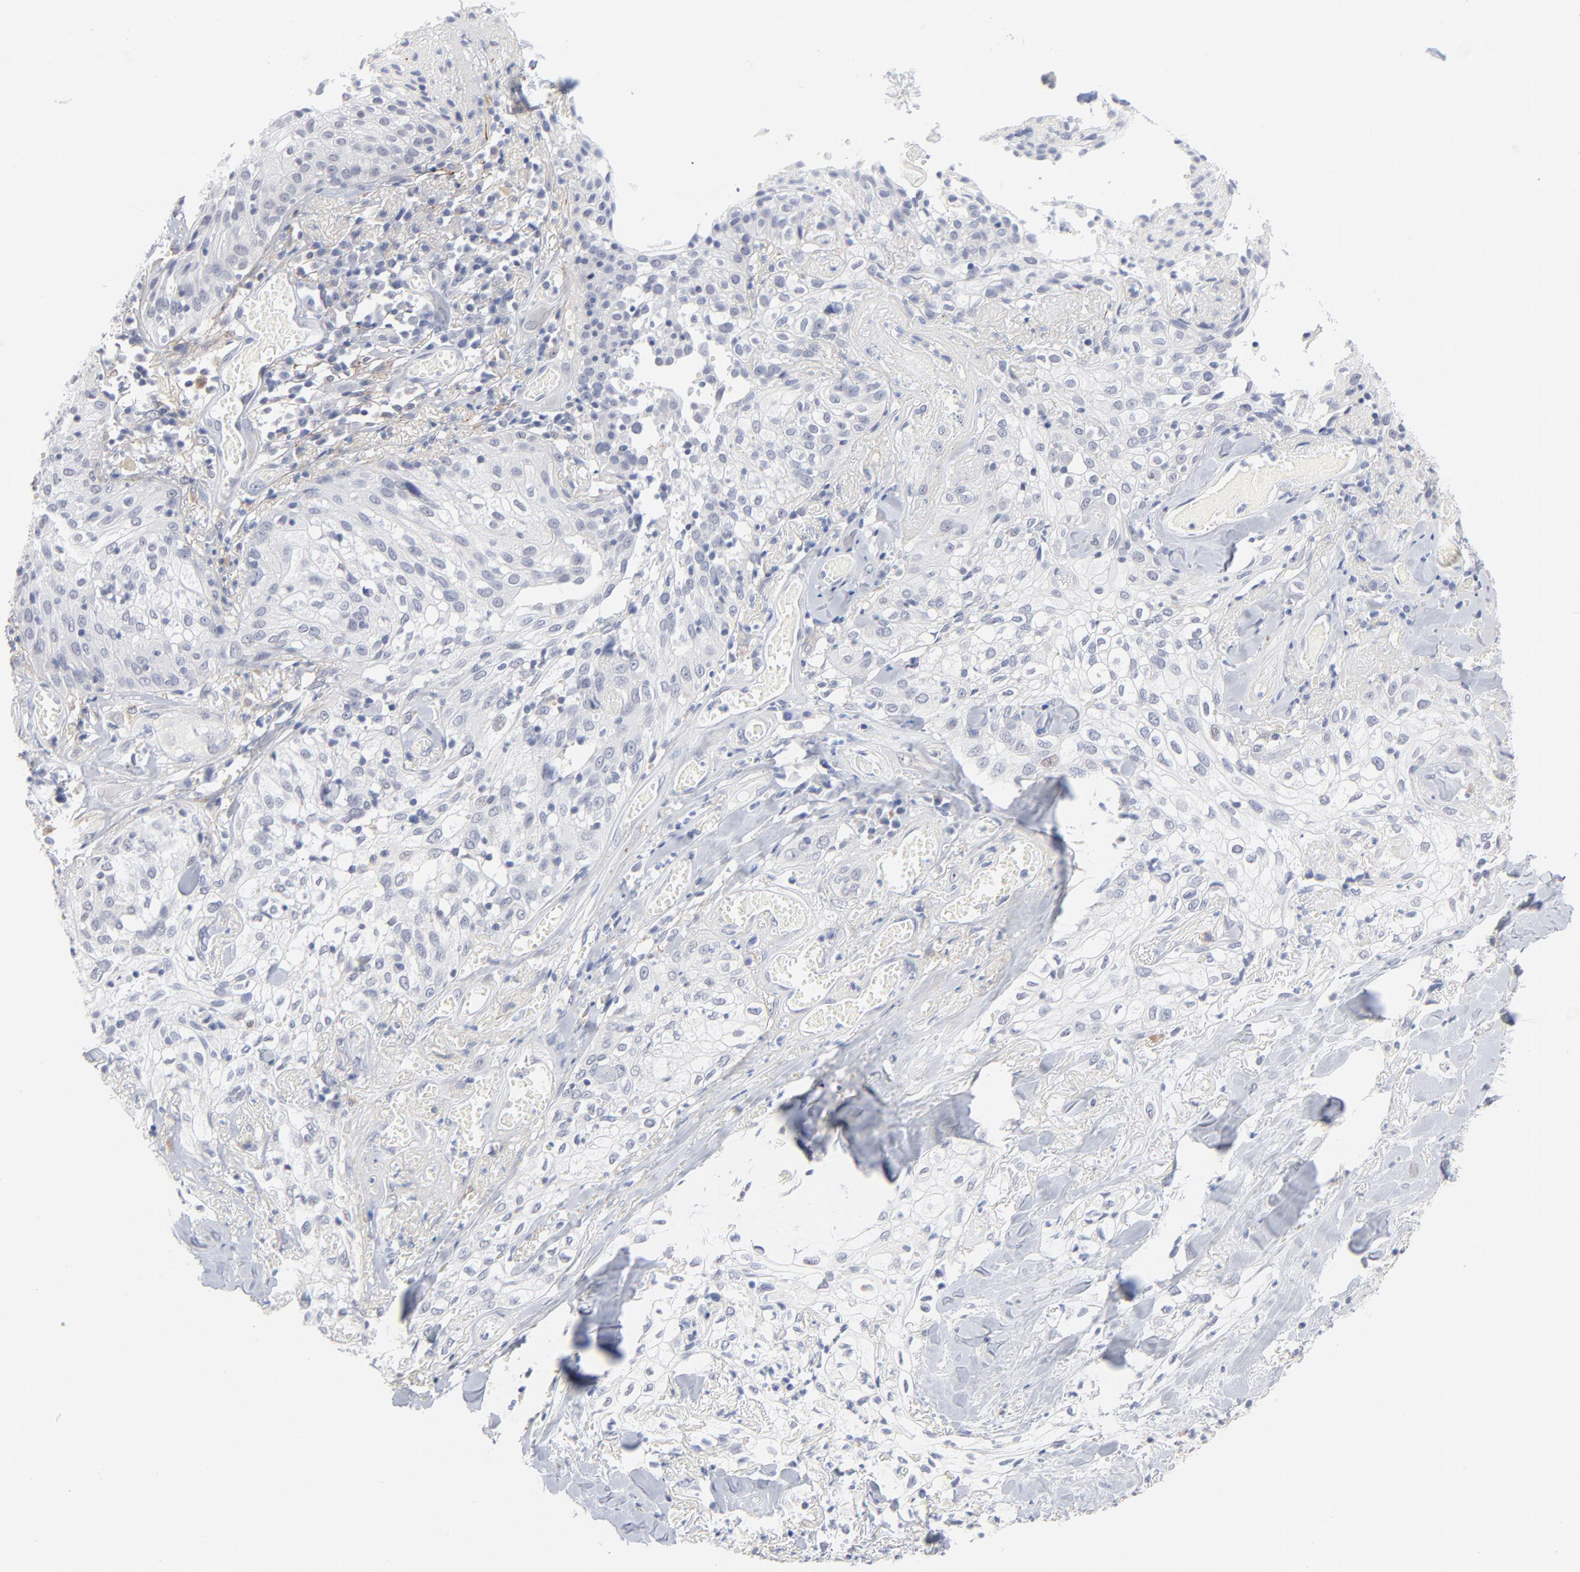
{"staining": {"intensity": "negative", "quantity": "none", "location": "none"}, "tissue": "skin cancer", "cell_type": "Tumor cells", "image_type": "cancer", "snomed": [{"axis": "morphology", "description": "Squamous cell carcinoma, NOS"}, {"axis": "topography", "description": "Skin"}], "caption": "Photomicrograph shows no significant protein positivity in tumor cells of skin squamous cell carcinoma.", "gene": "LTBP2", "patient": {"sex": "male", "age": 65}}